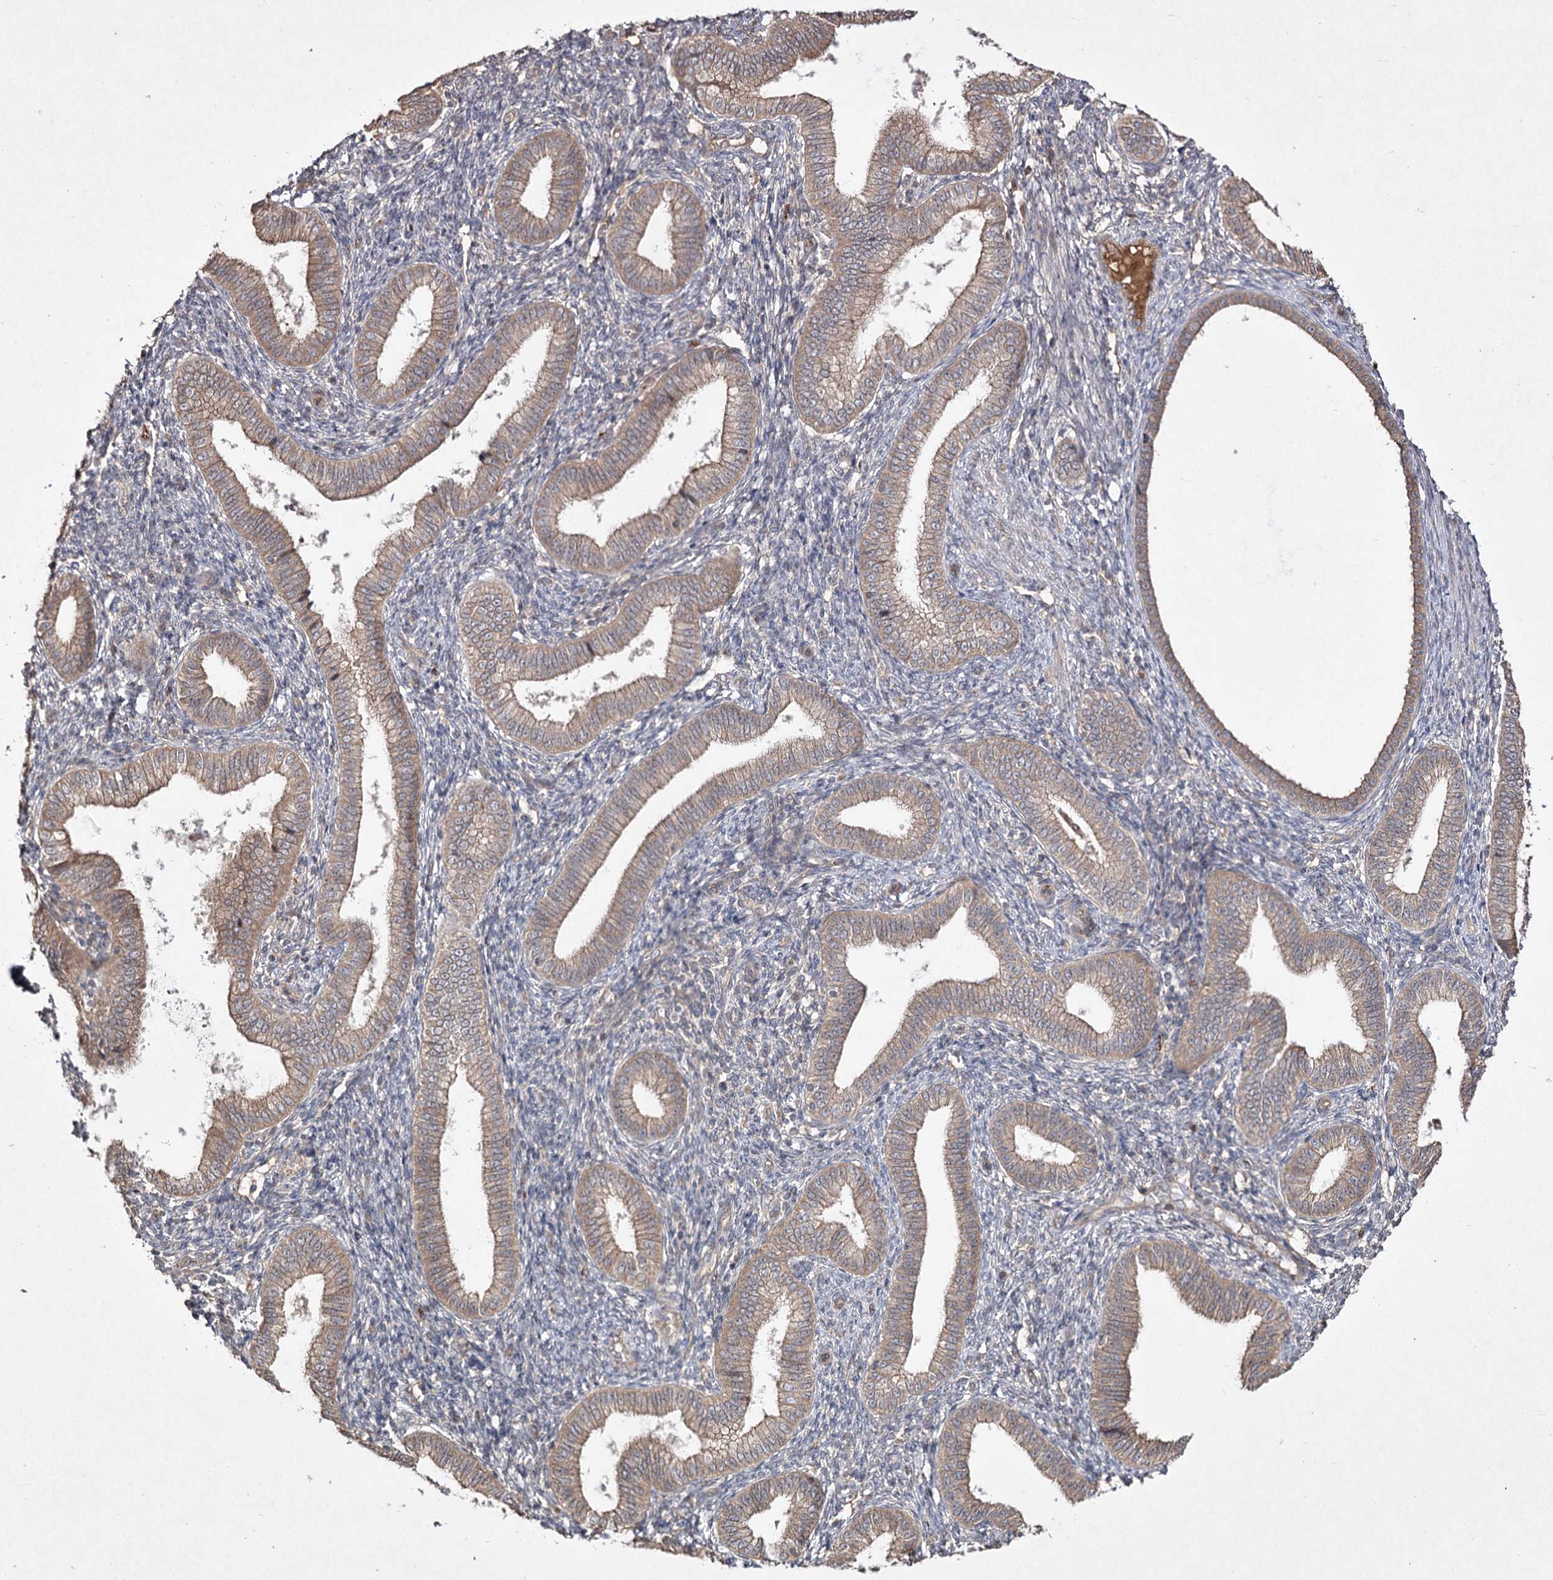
{"staining": {"intensity": "weak", "quantity": "<25%", "location": "cytoplasmic/membranous"}, "tissue": "endometrium", "cell_type": "Cells in endometrial stroma", "image_type": "normal", "snomed": [{"axis": "morphology", "description": "Normal tissue, NOS"}, {"axis": "topography", "description": "Endometrium"}], "caption": "This is an immunohistochemistry (IHC) micrograph of benign human endometrium. There is no expression in cells in endometrial stroma.", "gene": "FANCL", "patient": {"sex": "female", "age": 39}}